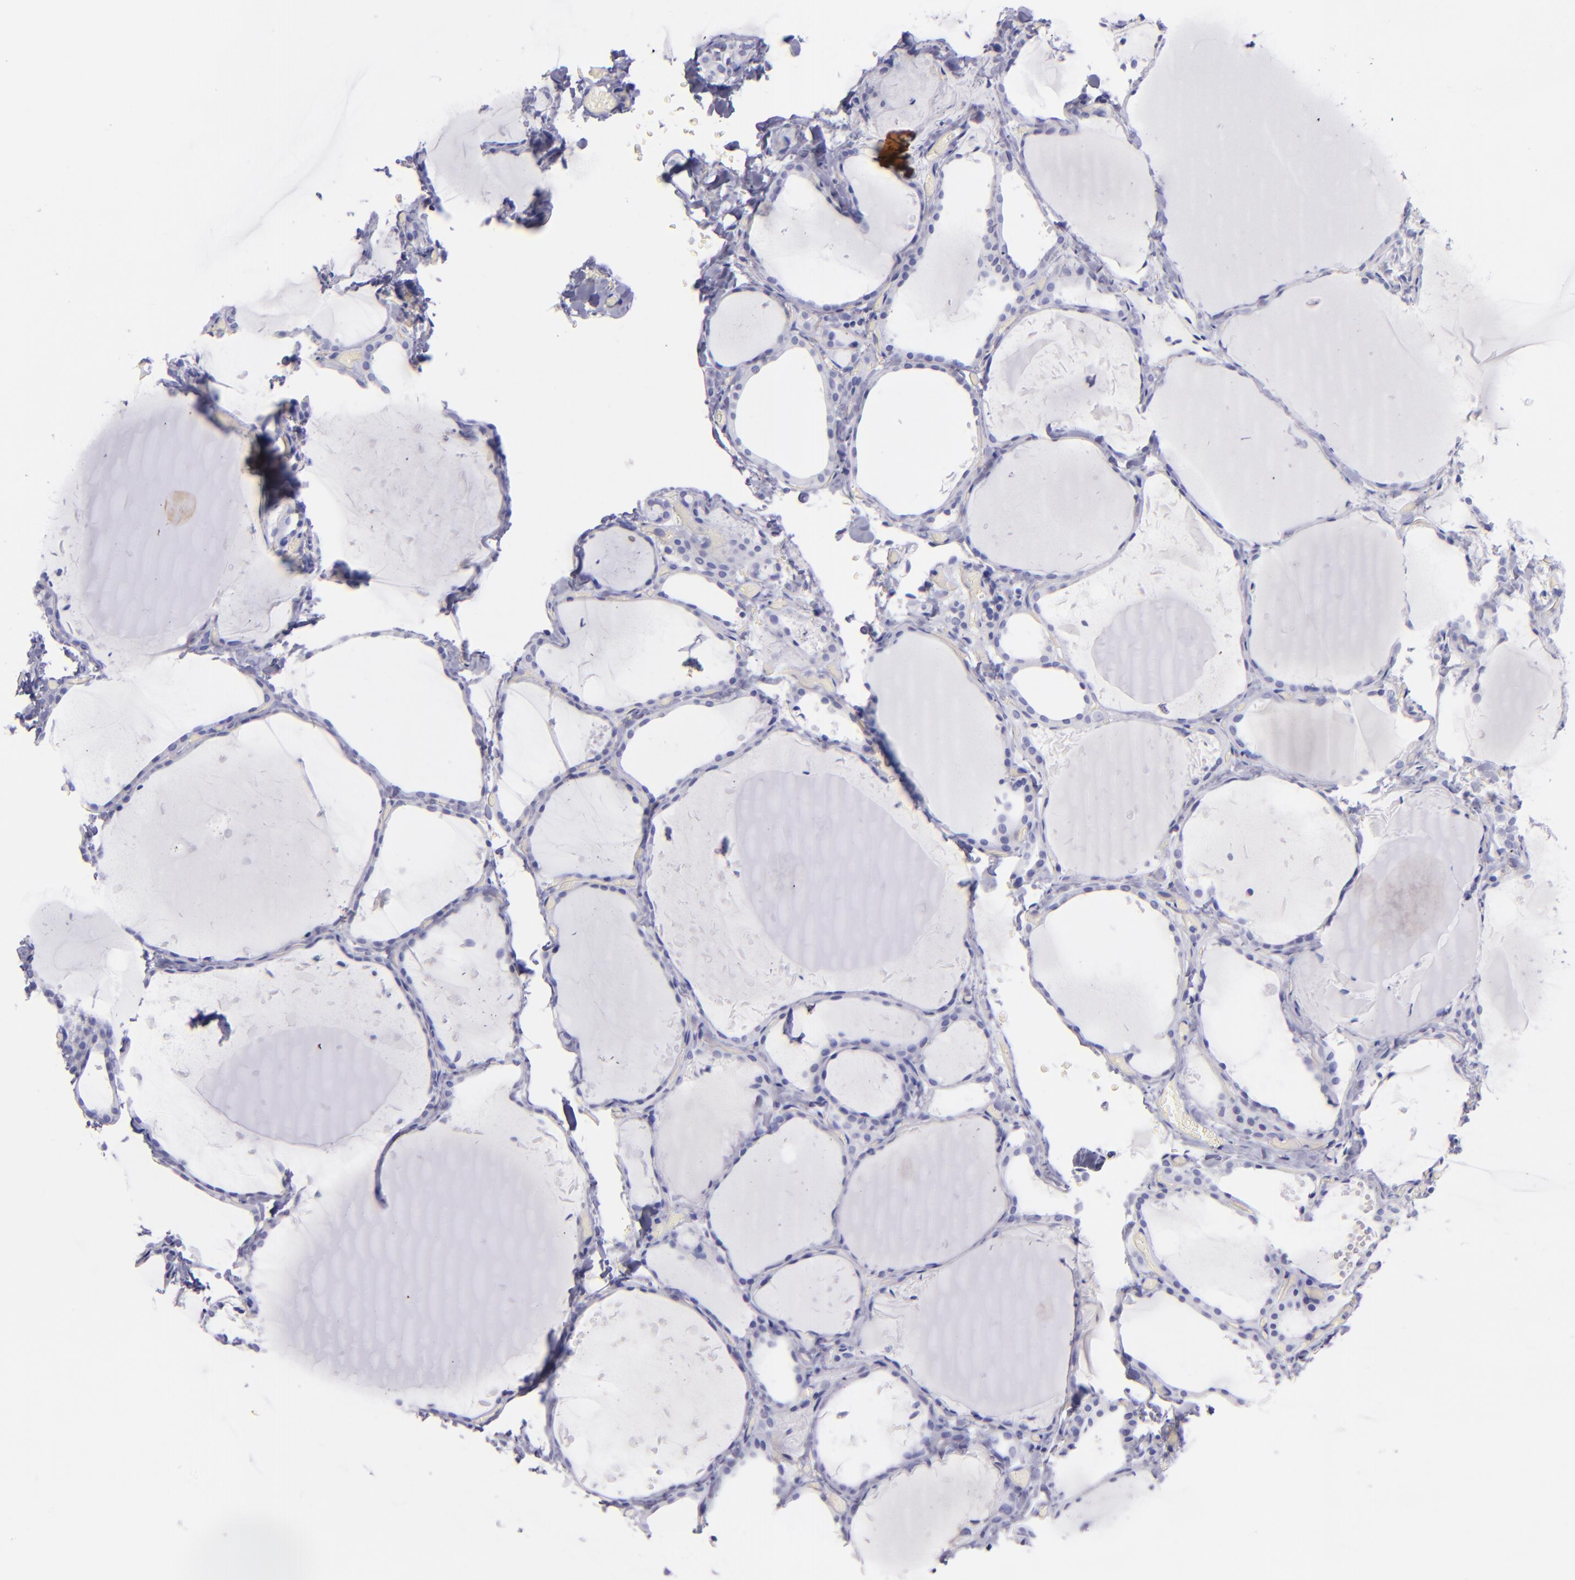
{"staining": {"intensity": "negative", "quantity": "none", "location": "none"}, "tissue": "thyroid gland", "cell_type": "Glandular cells", "image_type": "normal", "snomed": [{"axis": "morphology", "description": "Normal tissue, NOS"}, {"axis": "topography", "description": "Thyroid gland"}], "caption": "Immunohistochemistry micrograph of normal thyroid gland: human thyroid gland stained with DAB (3,3'-diaminobenzidine) displays no significant protein positivity in glandular cells.", "gene": "CD82", "patient": {"sex": "female", "age": 22}}